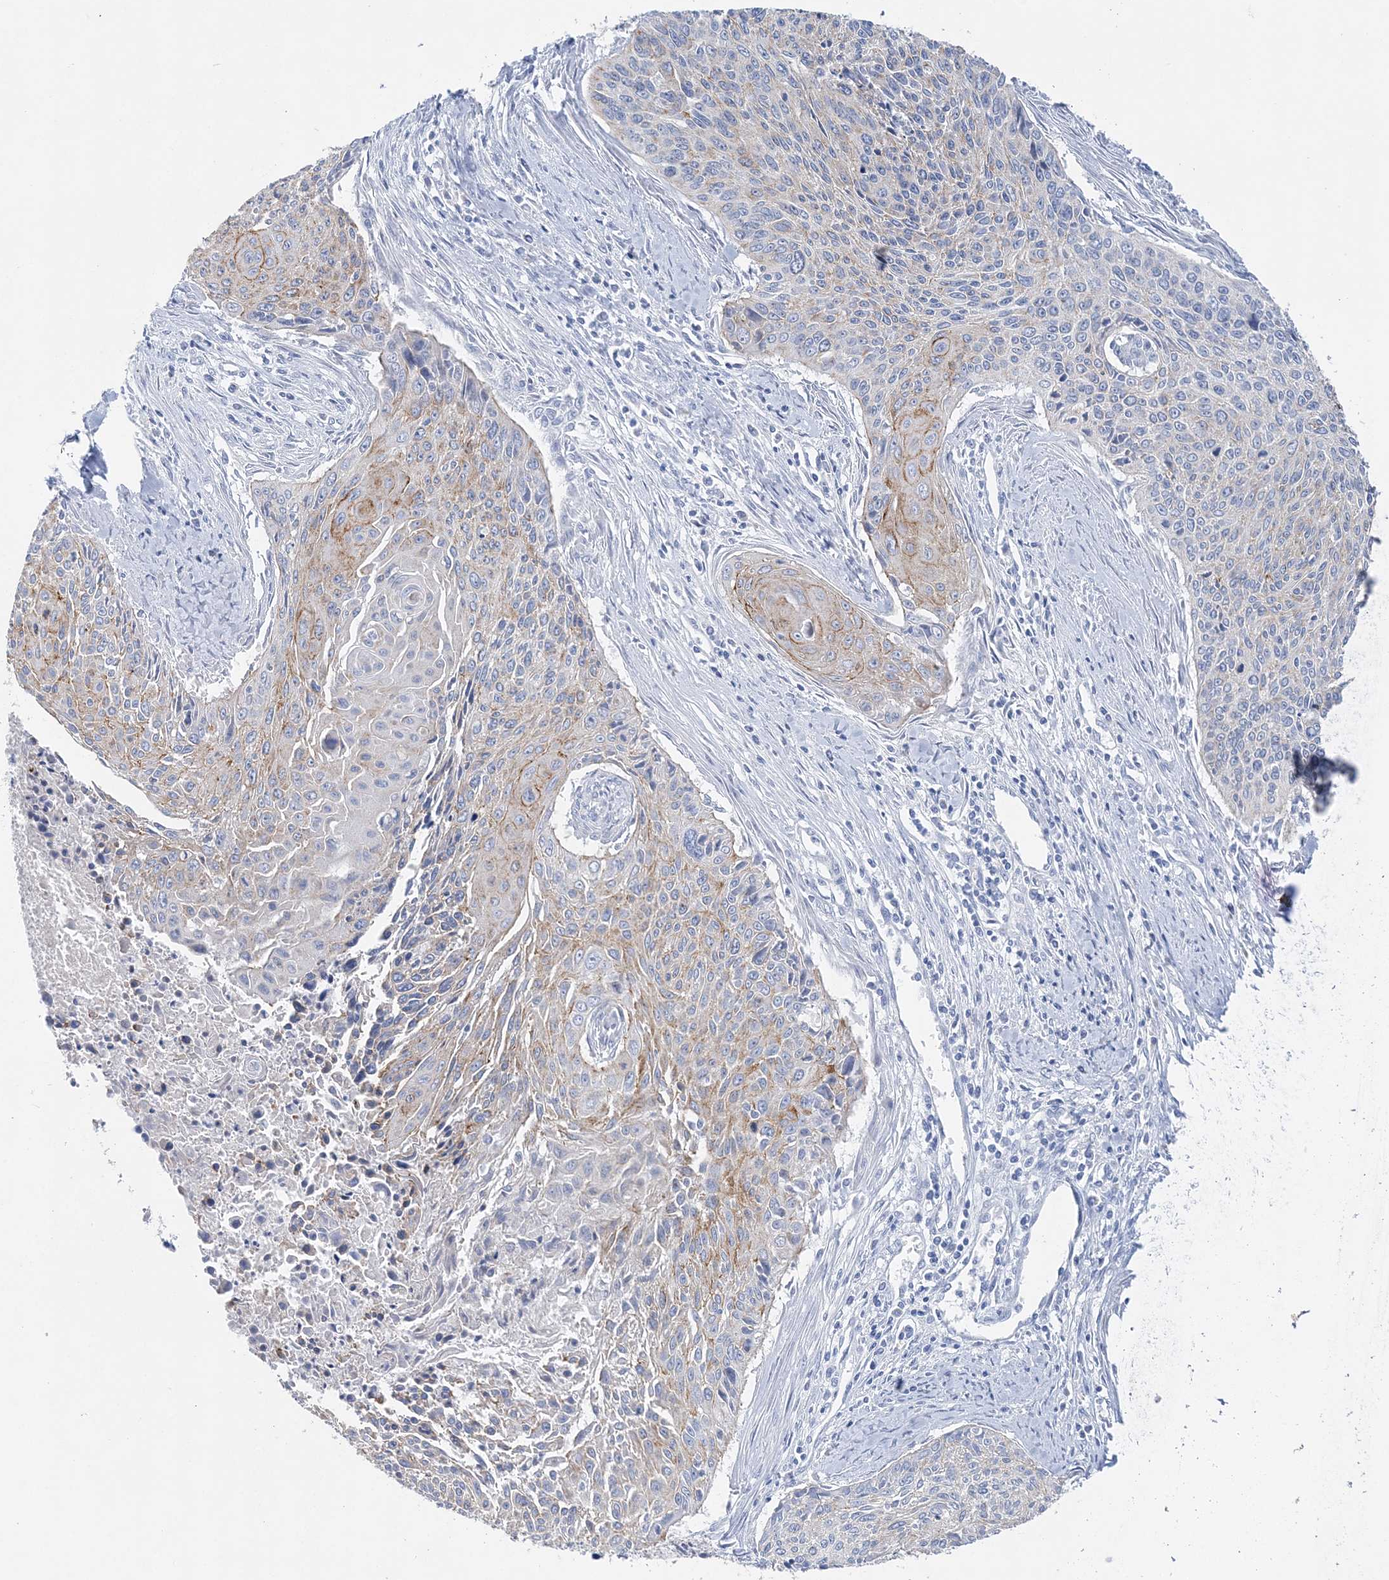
{"staining": {"intensity": "moderate", "quantity": ">75%", "location": "cytoplasmic/membranous"}, "tissue": "cervical cancer", "cell_type": "Tumor cells", "image_type": "cancer", "snomed": [{"axis": "morphology", "description": "Squamous cell carcinoma, NOS"}, {"axis": "topography", "description": "Cervix"}], "caption": "High-magnification brightfield microscopy of cervical cancer stained with DAB (3,3'-diaminobenzidine) (brown) and counterstained with hematoxylin (blue). tumor cells exhibit moderate cytoplasmic/membranous staining is seen in about>75% of cells.", "gene": "SLC5A6", "patient": {"sex": "female", "age": 55}}